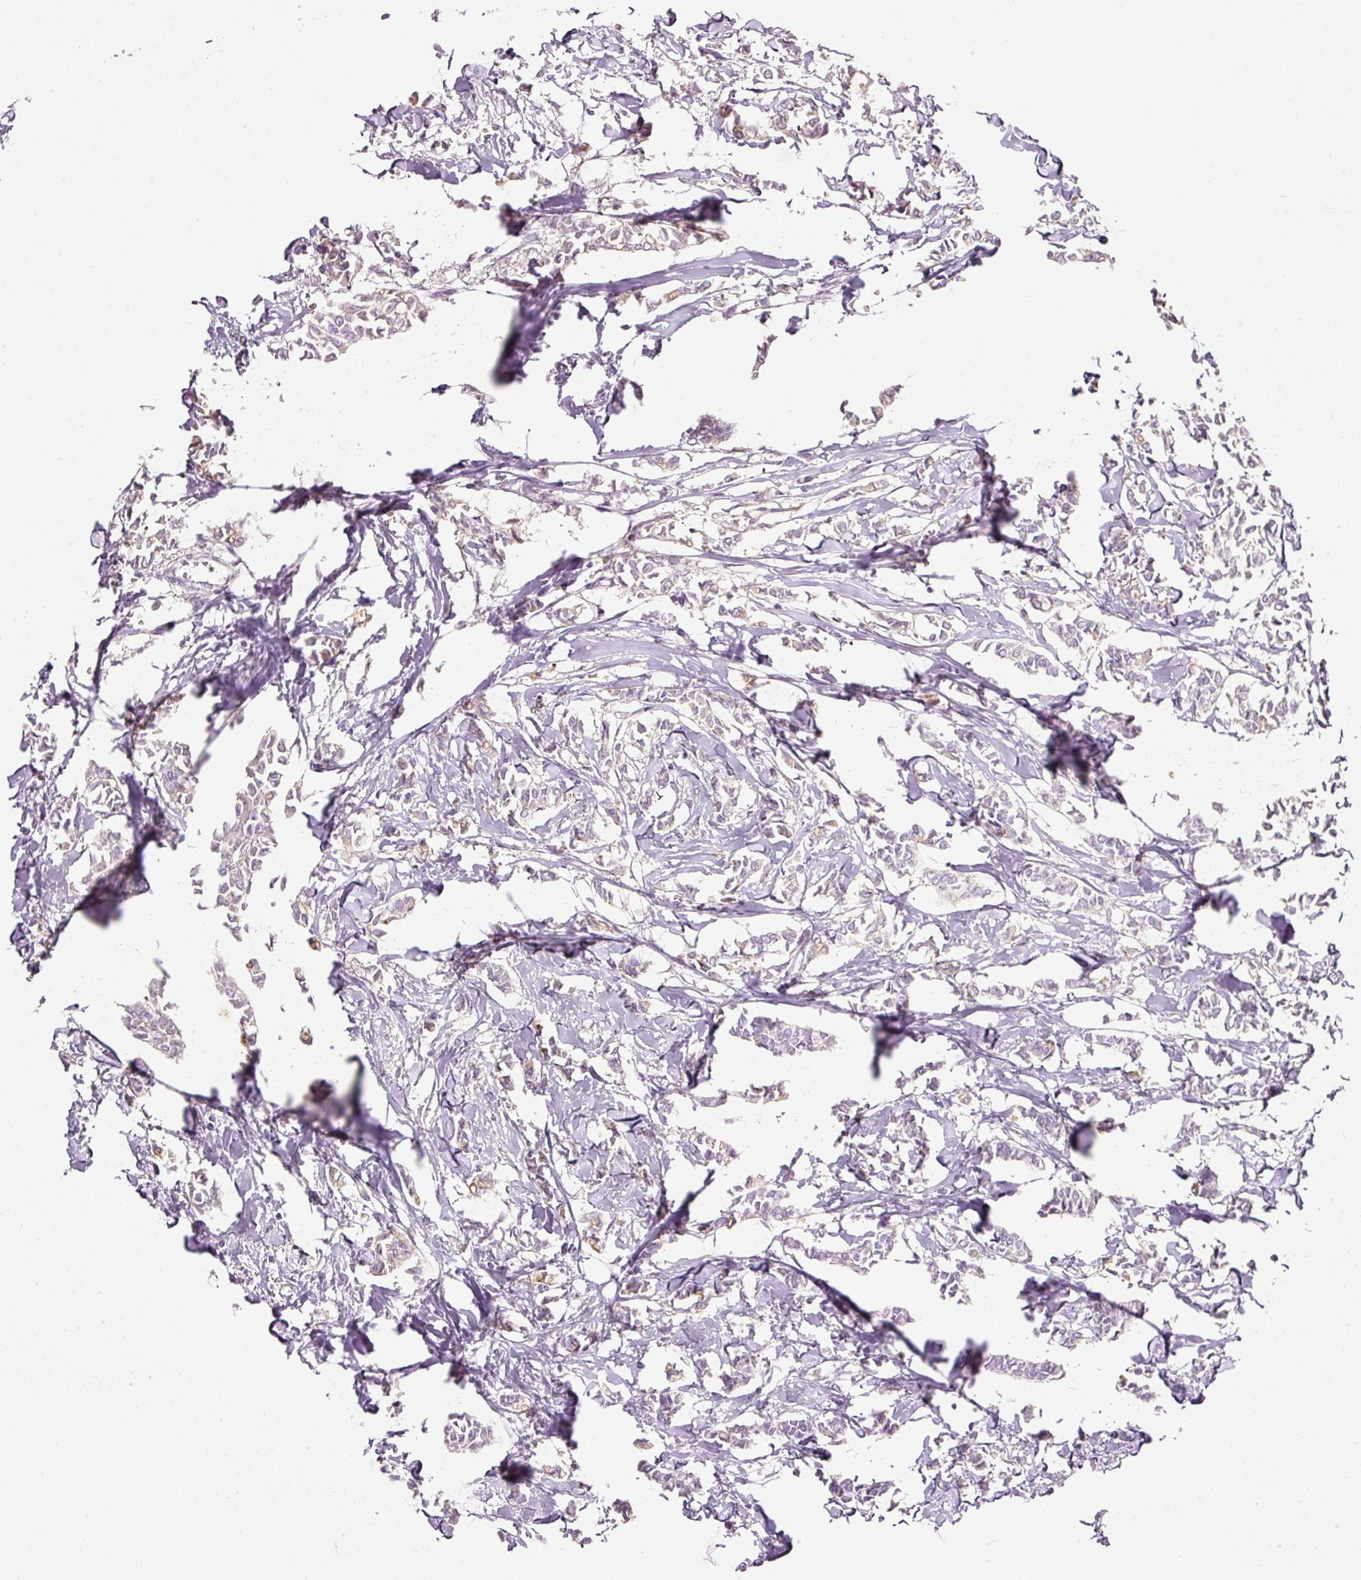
{"staining": {"intensity": "weak", "quantity": "<25%", "location": "cytoplasmic/membranous"}, "tissue": "breast cancer", "cell_type": "Tumor cells", "image_type": "cancer", "snomed": [{"axis": "morphology", "description": "Duct carcinoma"}, {"axis": "topography", "description": "Breast"}], "caption": "Tumor cells are negative for brown protein staining in infiltrating ductal carcinoma (breast).", "gene": "RSPO2", "patient": {"sex": "female", "age": 41}}